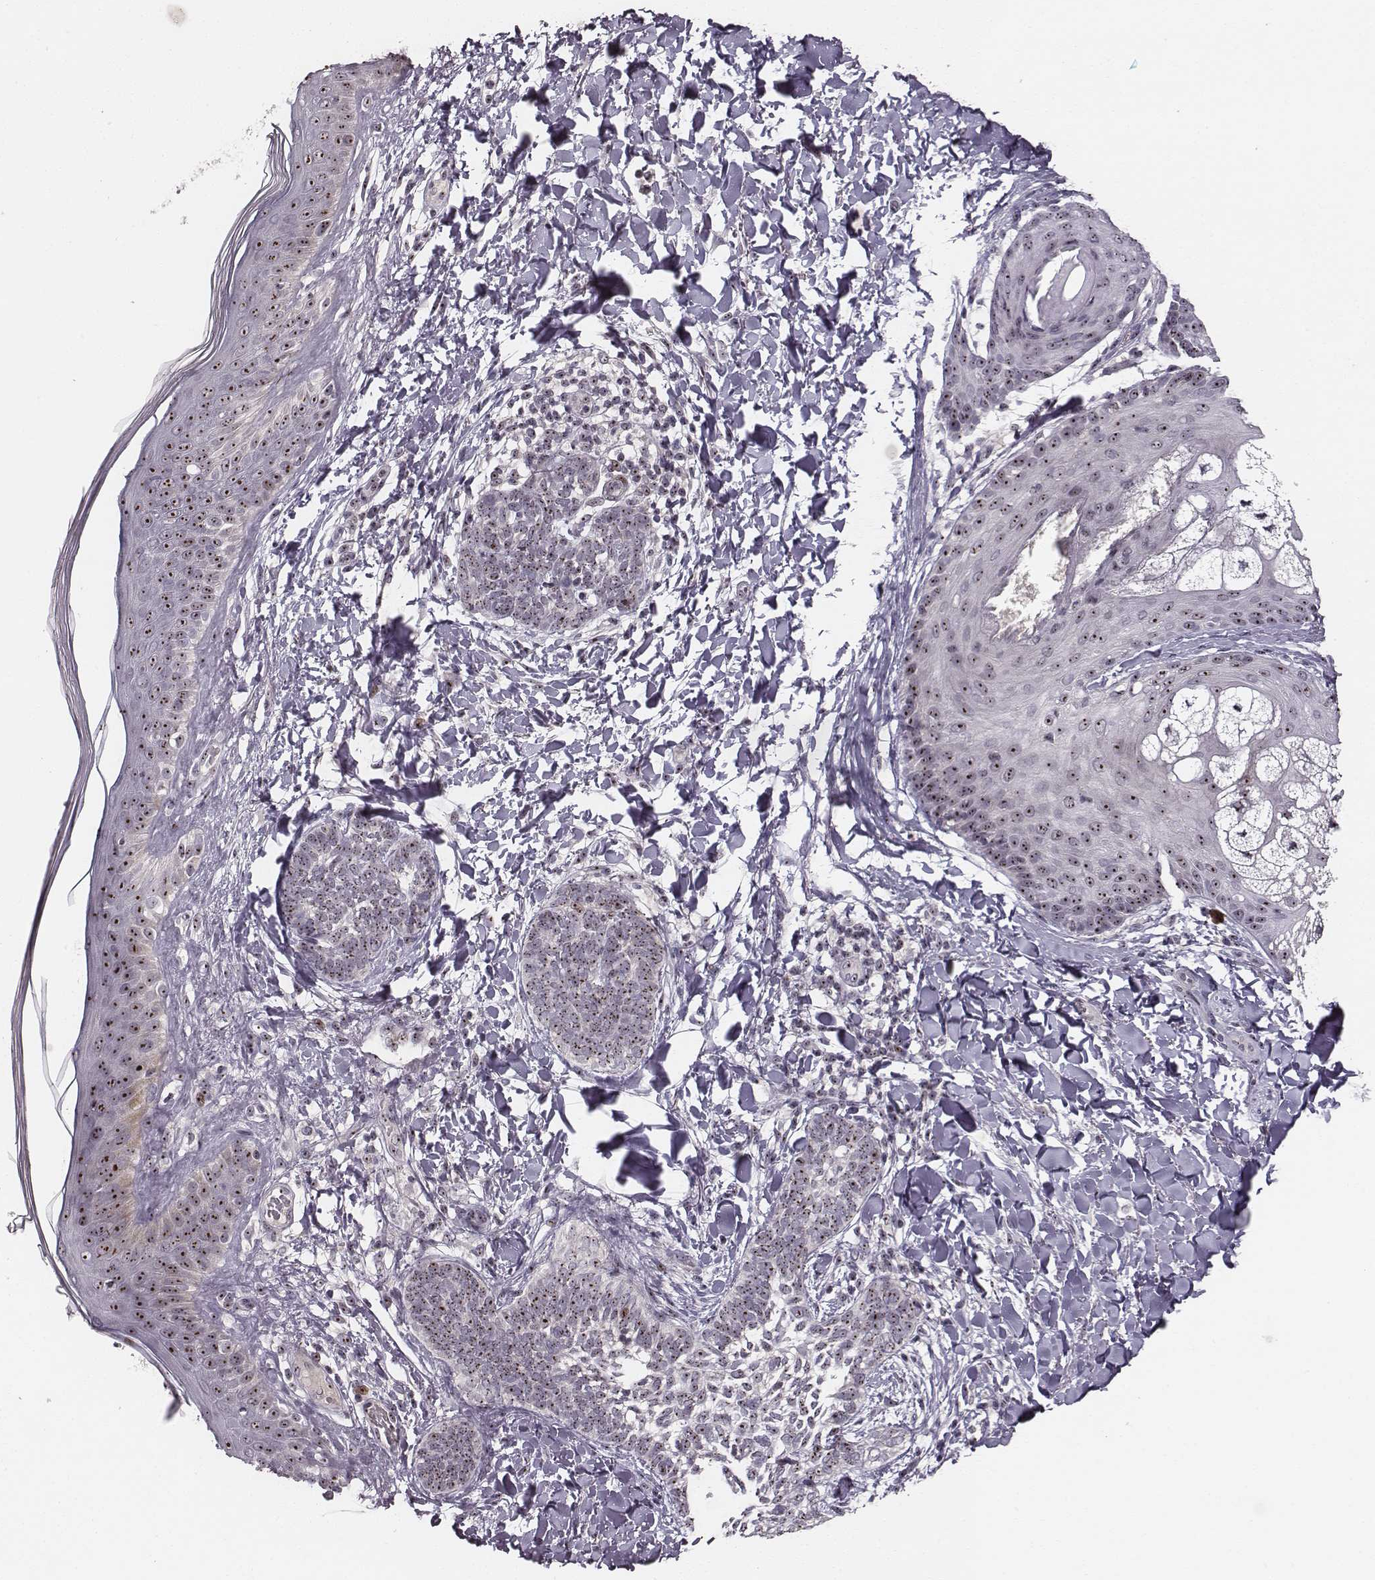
{"staining": {"intensity": "moderate", "quantity": ">75%", "location": "nuclear"}, "tissue": "skin cancer", "cell_type": "Tumor cells", "image_type": "cancer", "snomed": [{"axis": "morphology", "description": "Normal tissue, NOS"}, {"axis": "morphology", "description": "Basal cell carcinoma"}, {"axis": "topography", "description": "Skin"}], "caption": "Brown immunohistochemical staining in human basal cell carcinoma (skin) exhibits moderate nuclear positivity in approximately >75% of tumor cells.", "gene": "NOP56", "patient": {"sex": "male", "age": 46}}